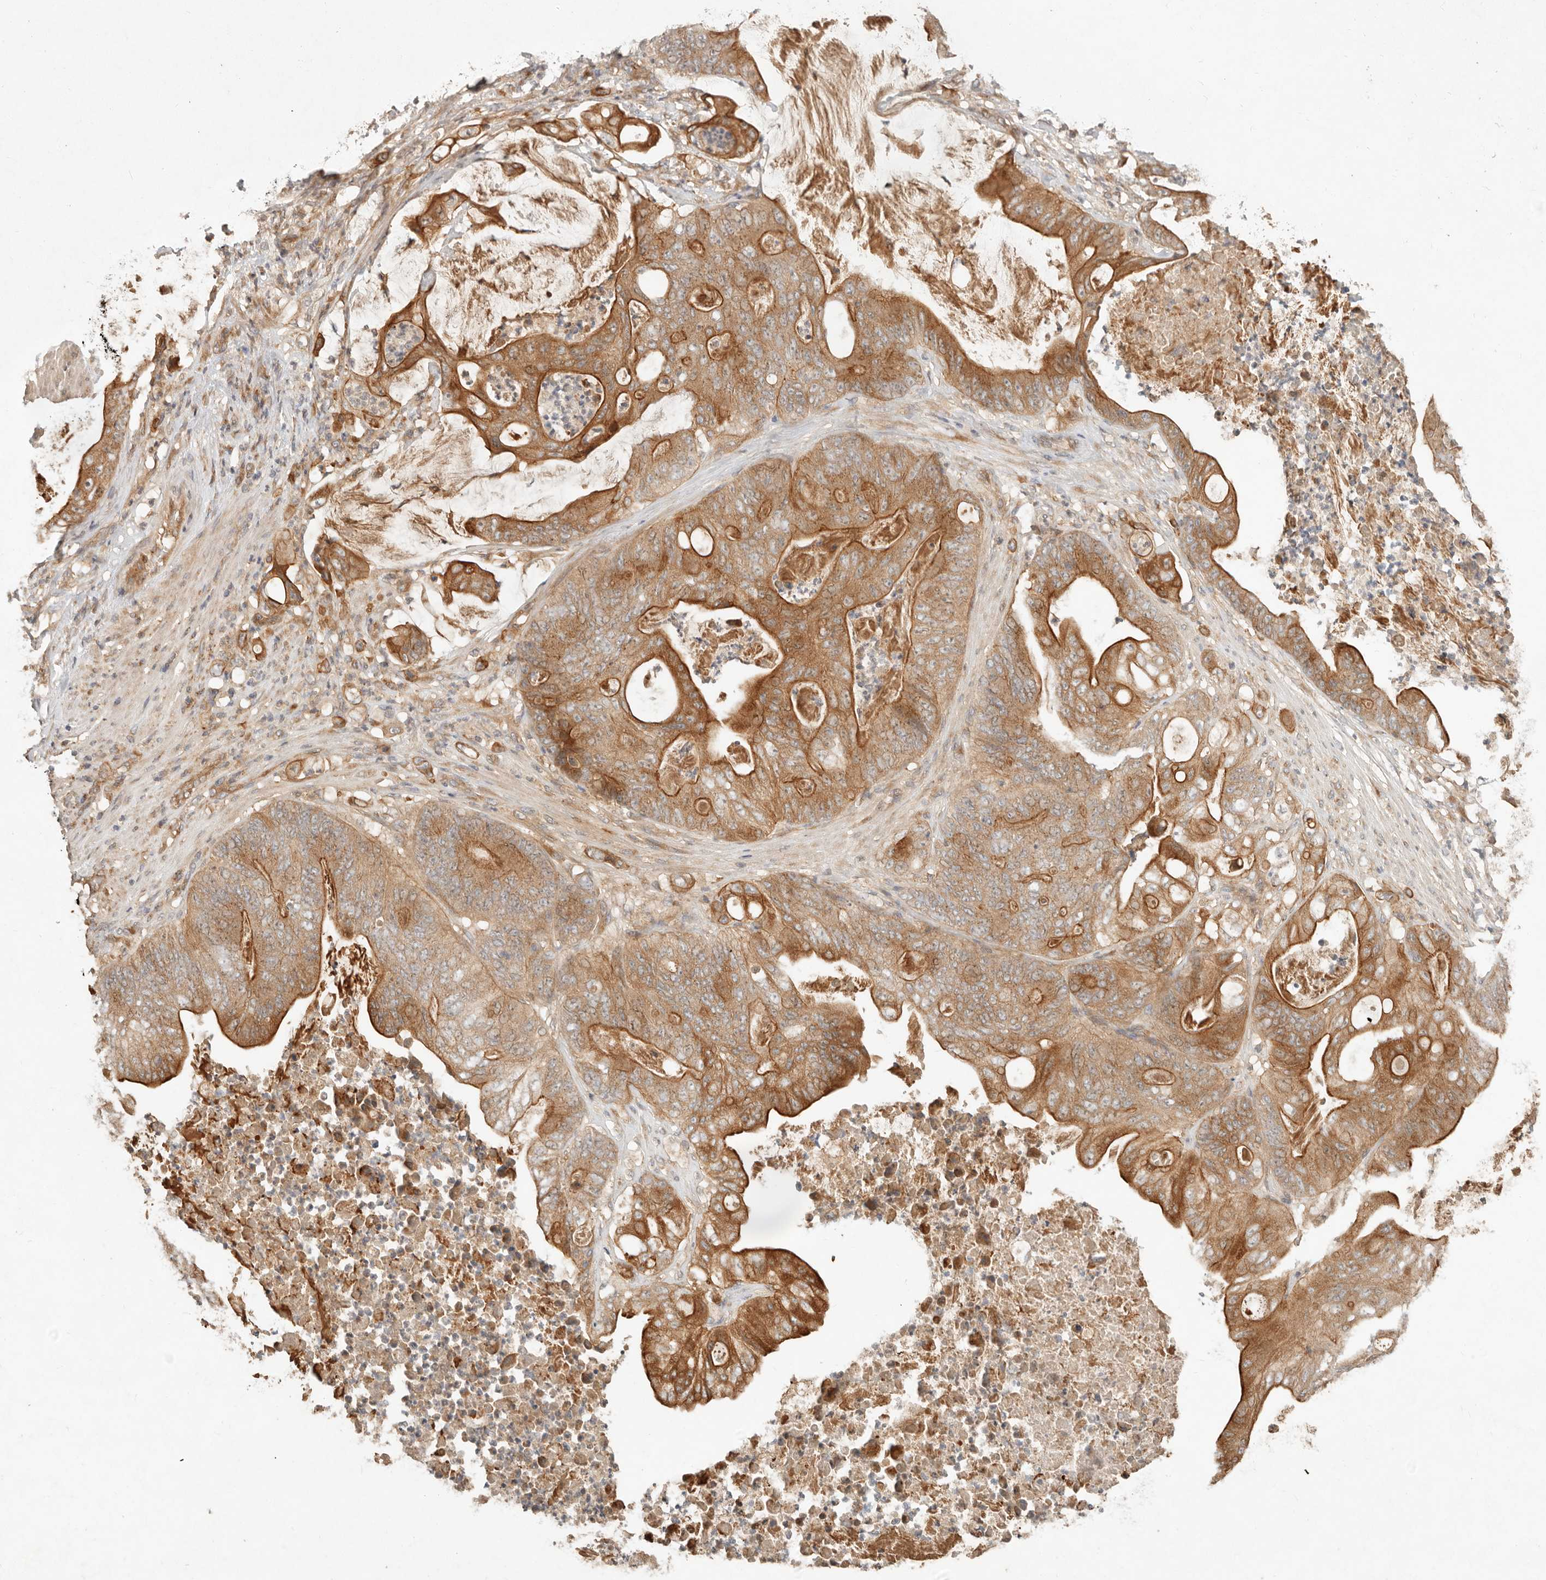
{"staining": {"intensity": "strong", "quantity": ">75%", "location": "cytoplasmic/membranous"}, "tissue": "stomach cancer", "cell_type": "Tumor cells", "image_type": "cancer", "snomed": [{"axis": "morphology", "description": "Adenocarcinoma, NOS"}, {"axis": "topography", "description": "Stomach"}], "caption": "High-power microscopy captured an immunohistochemistry micrograph of stomach cancer (adenocarcinoma), revealing strong cytoplasmic/membranous staining in about >75% of tumor cells. (Stains: DAB in brown, nuclei in blue, Microscopy: brightfield microscopy at high magnification).", "gene": "HECTD3", "patient": {"sex": "female", "age": 73}}